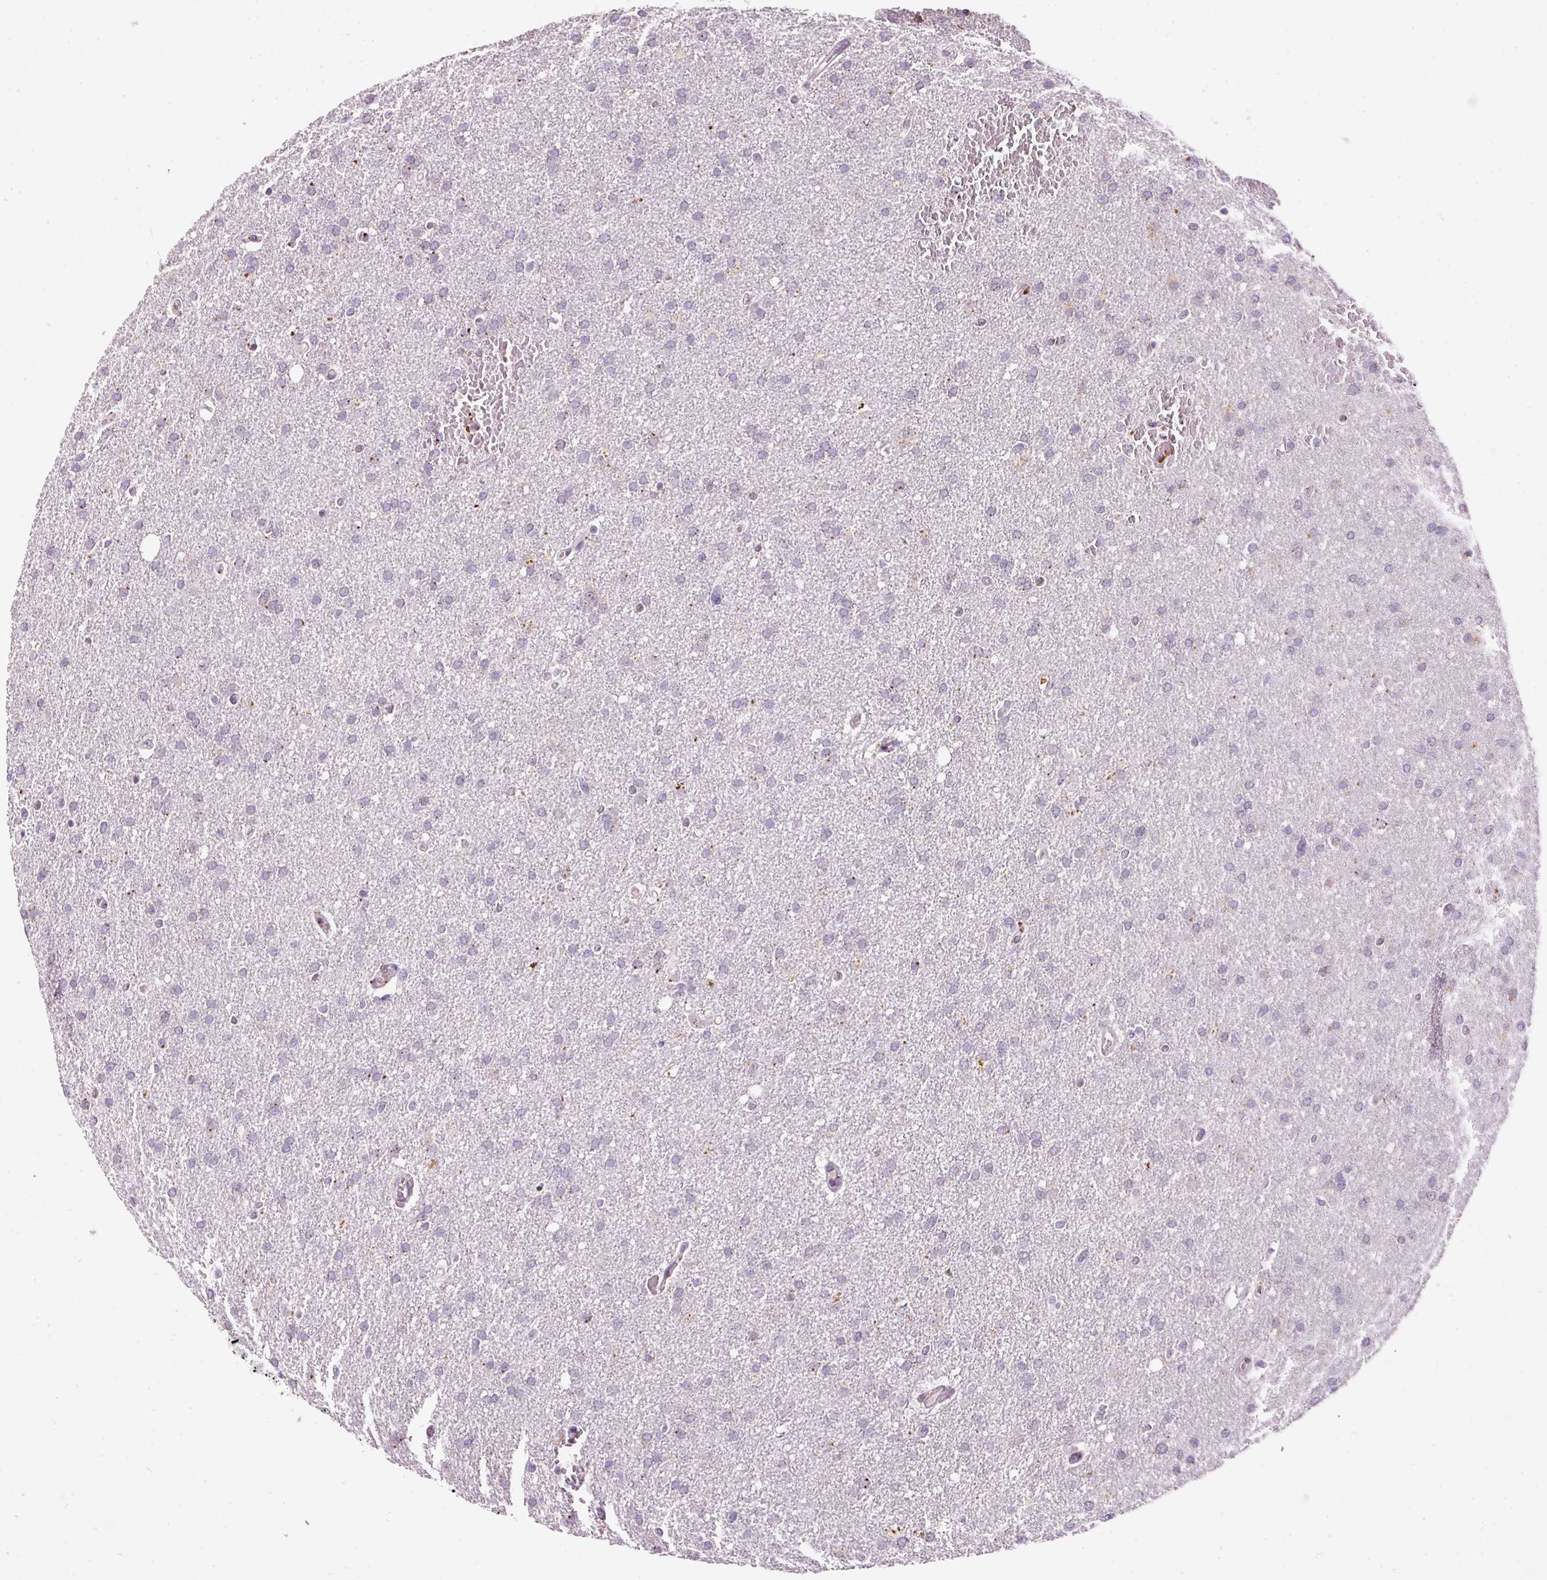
{"staining": {"intensity": "negative", "quantity": "none", "location": "none"}, "tissue": "glioma", "cell_type": "Tumor cells", "image_type": "cancer", "snomed": [{"axis": "morphology", "description": "Glioma, malignant, High grade"}, {"axis": "topography", "description": "Cerebral cortex"}], "caption": "Micrograph shows no significant protein expression in tumor cells of glioma.", "gene": "ZNF639", "patient": {"sex": "female", "age": 36}}